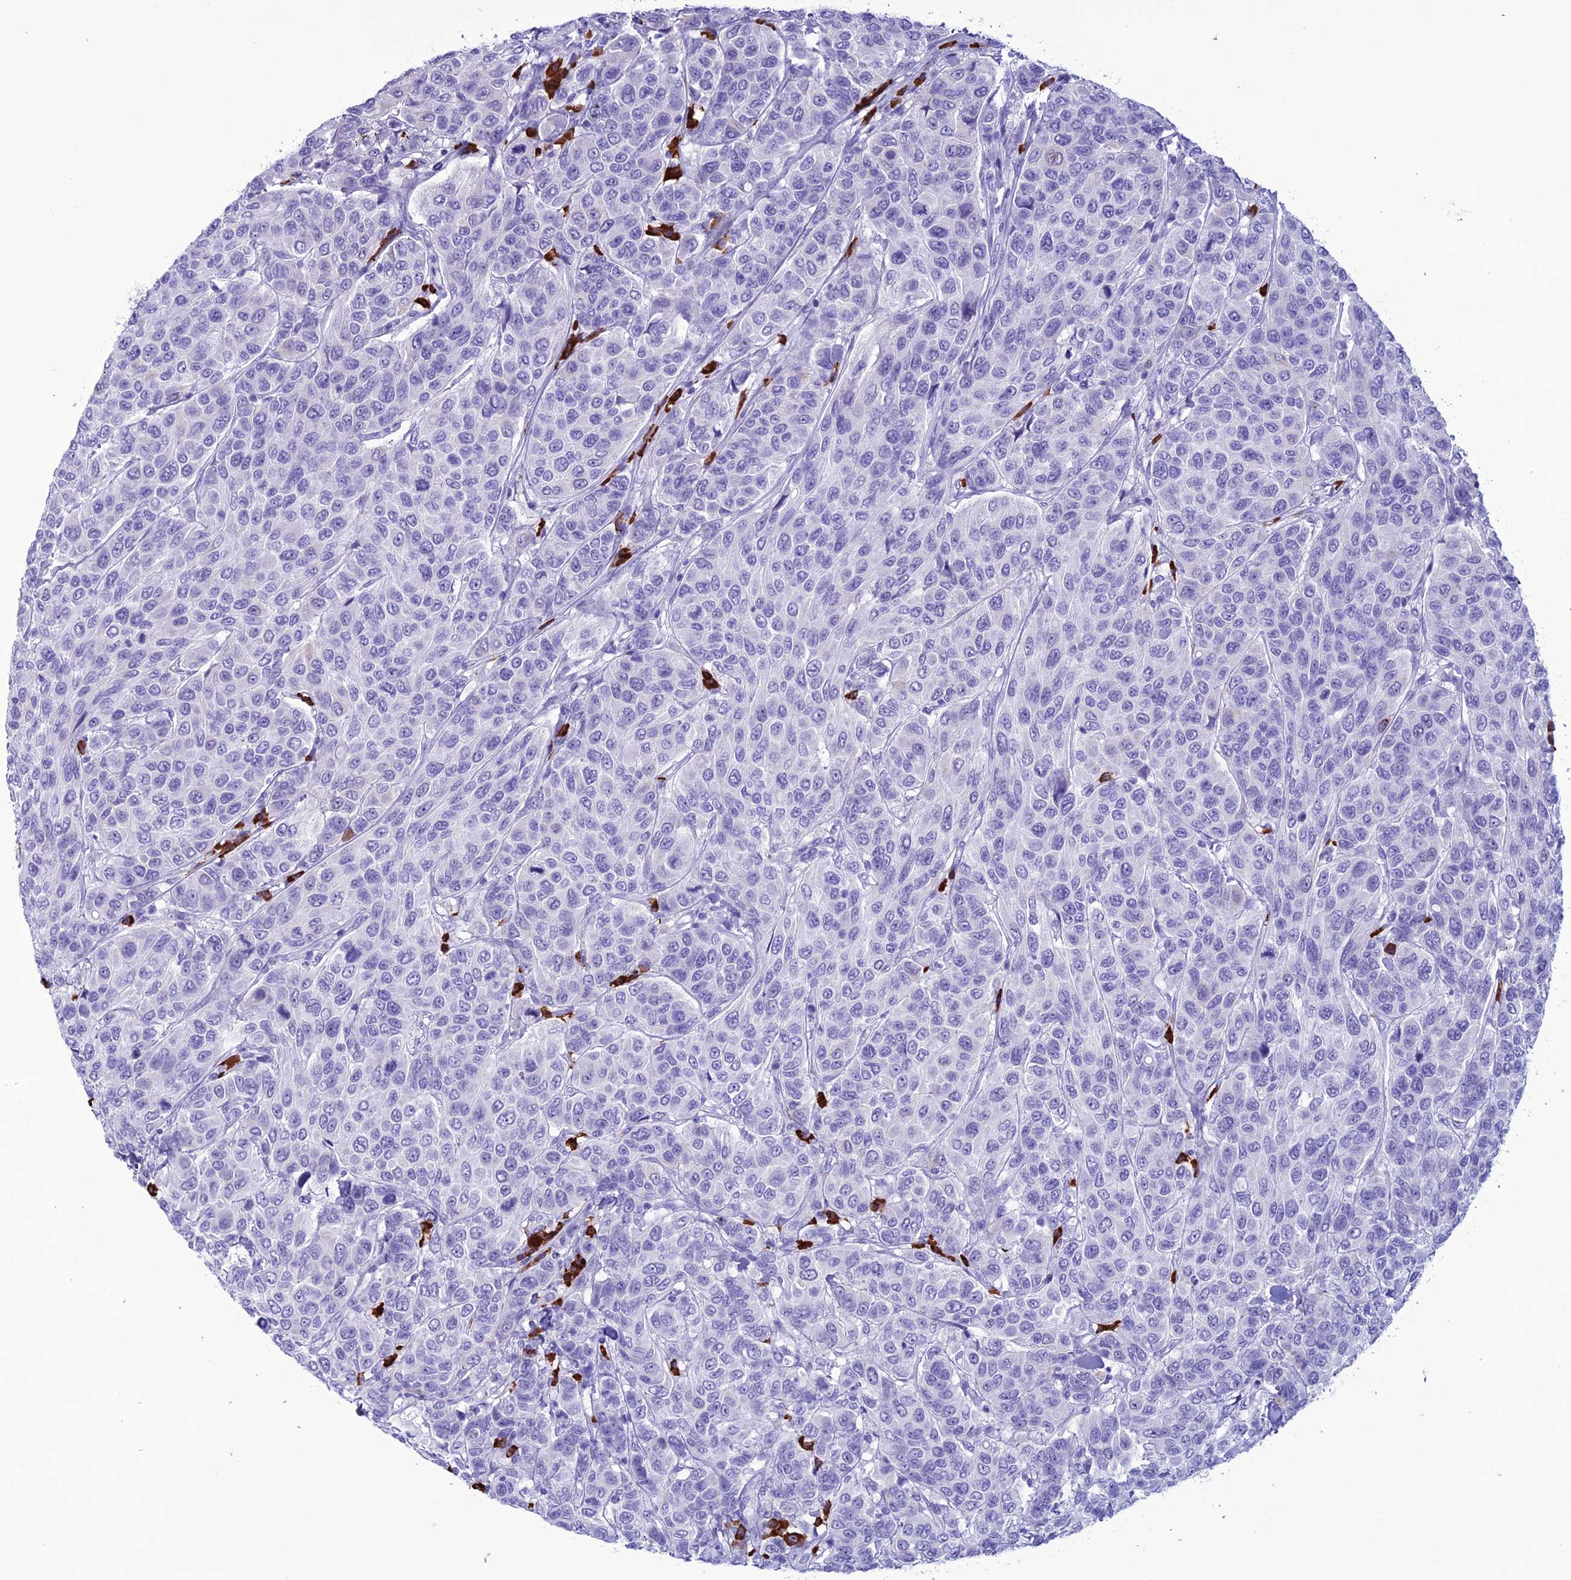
{"staining": {"intensity": "negative", "quantity": "none", "location": "none"}, "tissue": "breast cancer", "cell_type": "Tumor cells", "image_type": "cancer", "snomed": [{"axis": "morphology", "description": "Duct carcinoma"}, {"axis": "topography", "description": "Breast"}], "caption": "IHC image of human breast infiltrating ductal carcinoma stained for a protein (brown), which shows no expression in tumor cells.", "gene": "MZB1", "patient": {"sex": "female", "age": 55}}